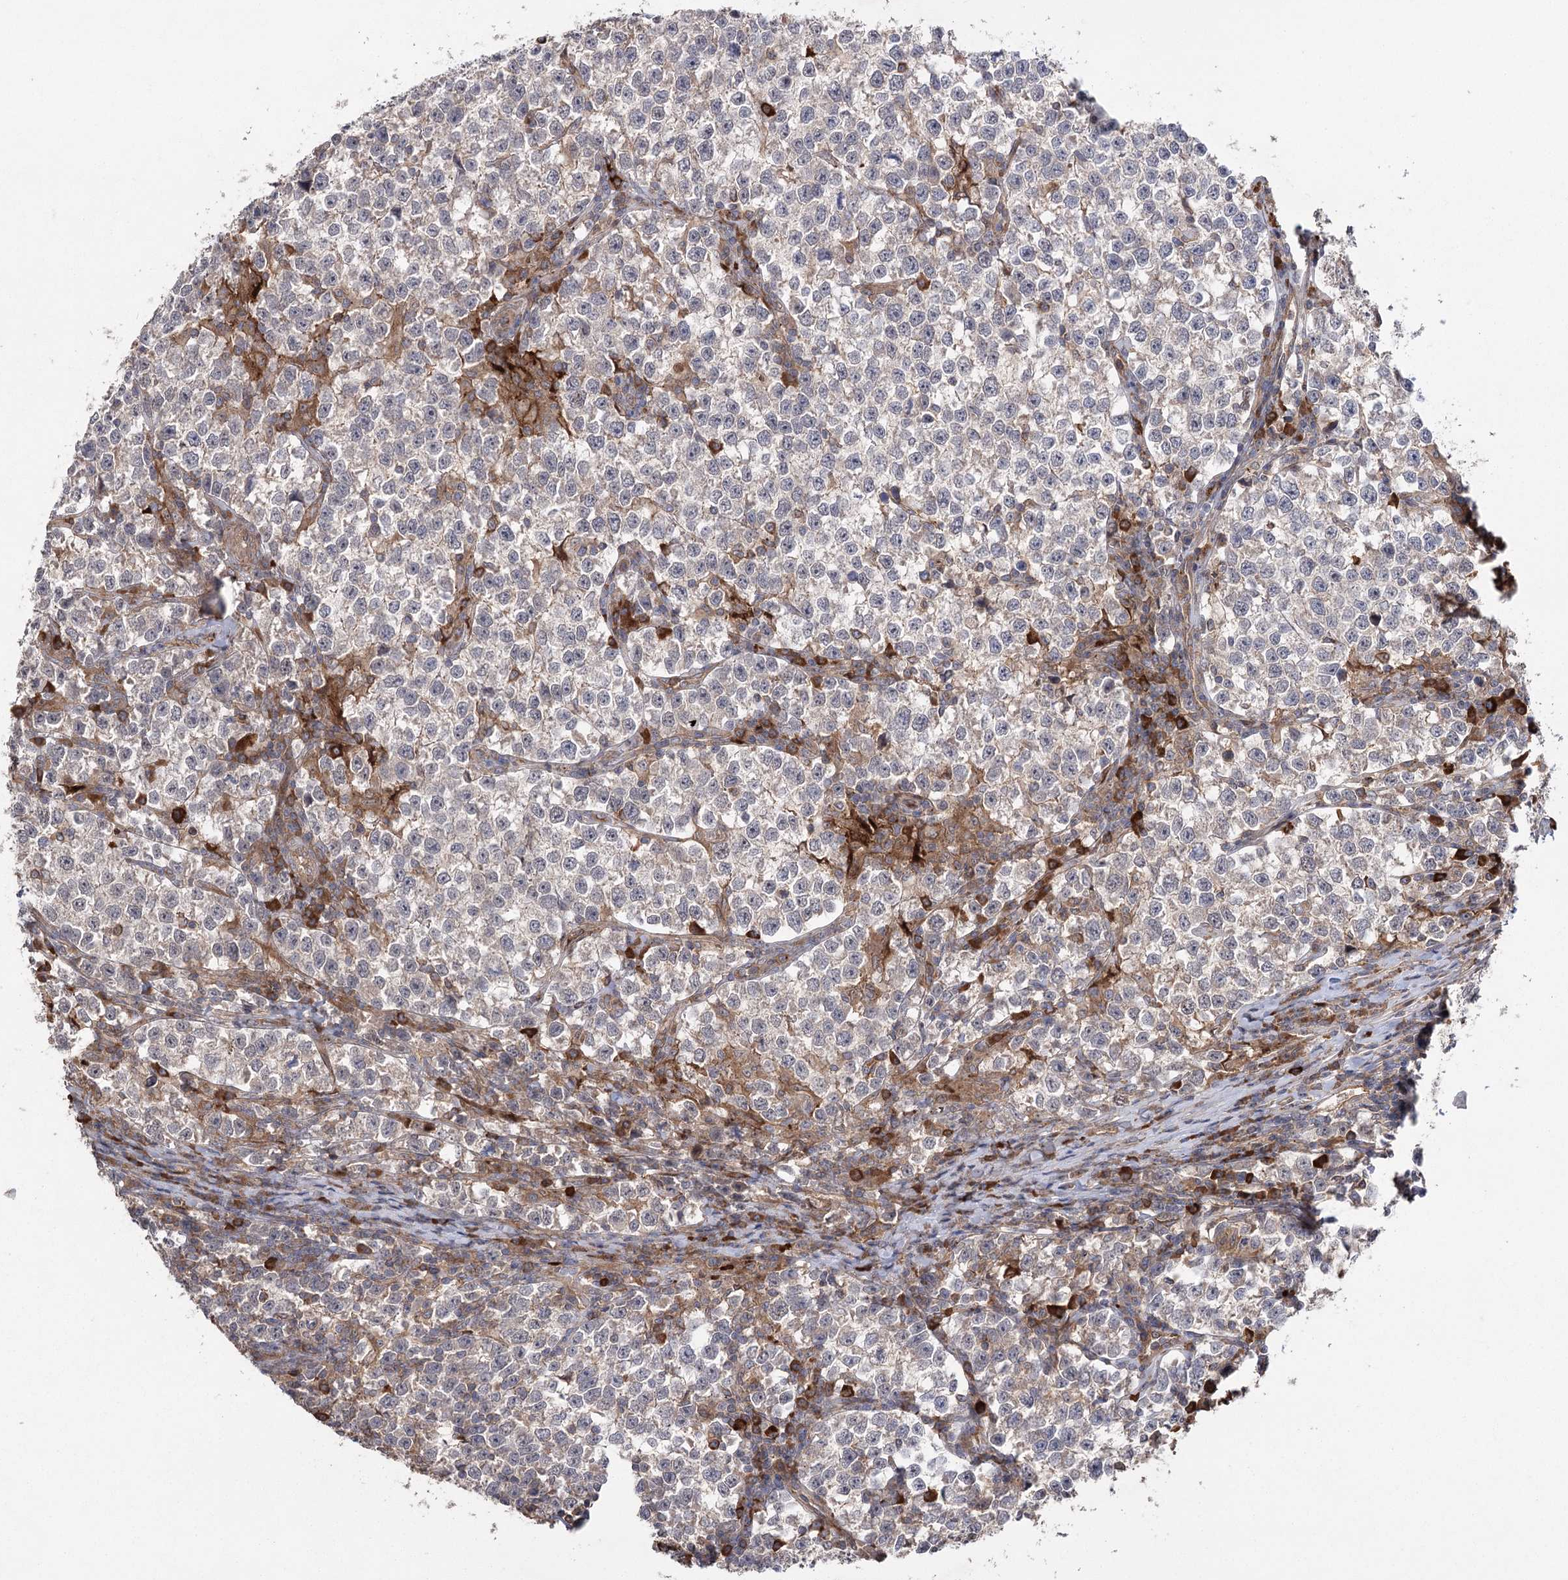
{"staining": {"intensity": "negative", "quantity": "none", "location": "none"}, "tissue": "testis cancer", "cell_type": "Tumor cells", "image_type": "cancer", "snomed": [{"axis": "morphology", "description": "Normal tissue, NOS"}, {"axis": "morphology", "description": "Seminoma, NOS"}, {"axis": "topography", "description": "Testis"}], "caption": "IHC of human testis seminoma exhibits no positivity in tumor cells.", "gene": "KCNN2", "patient": {"sex": "male", "age": 43}}